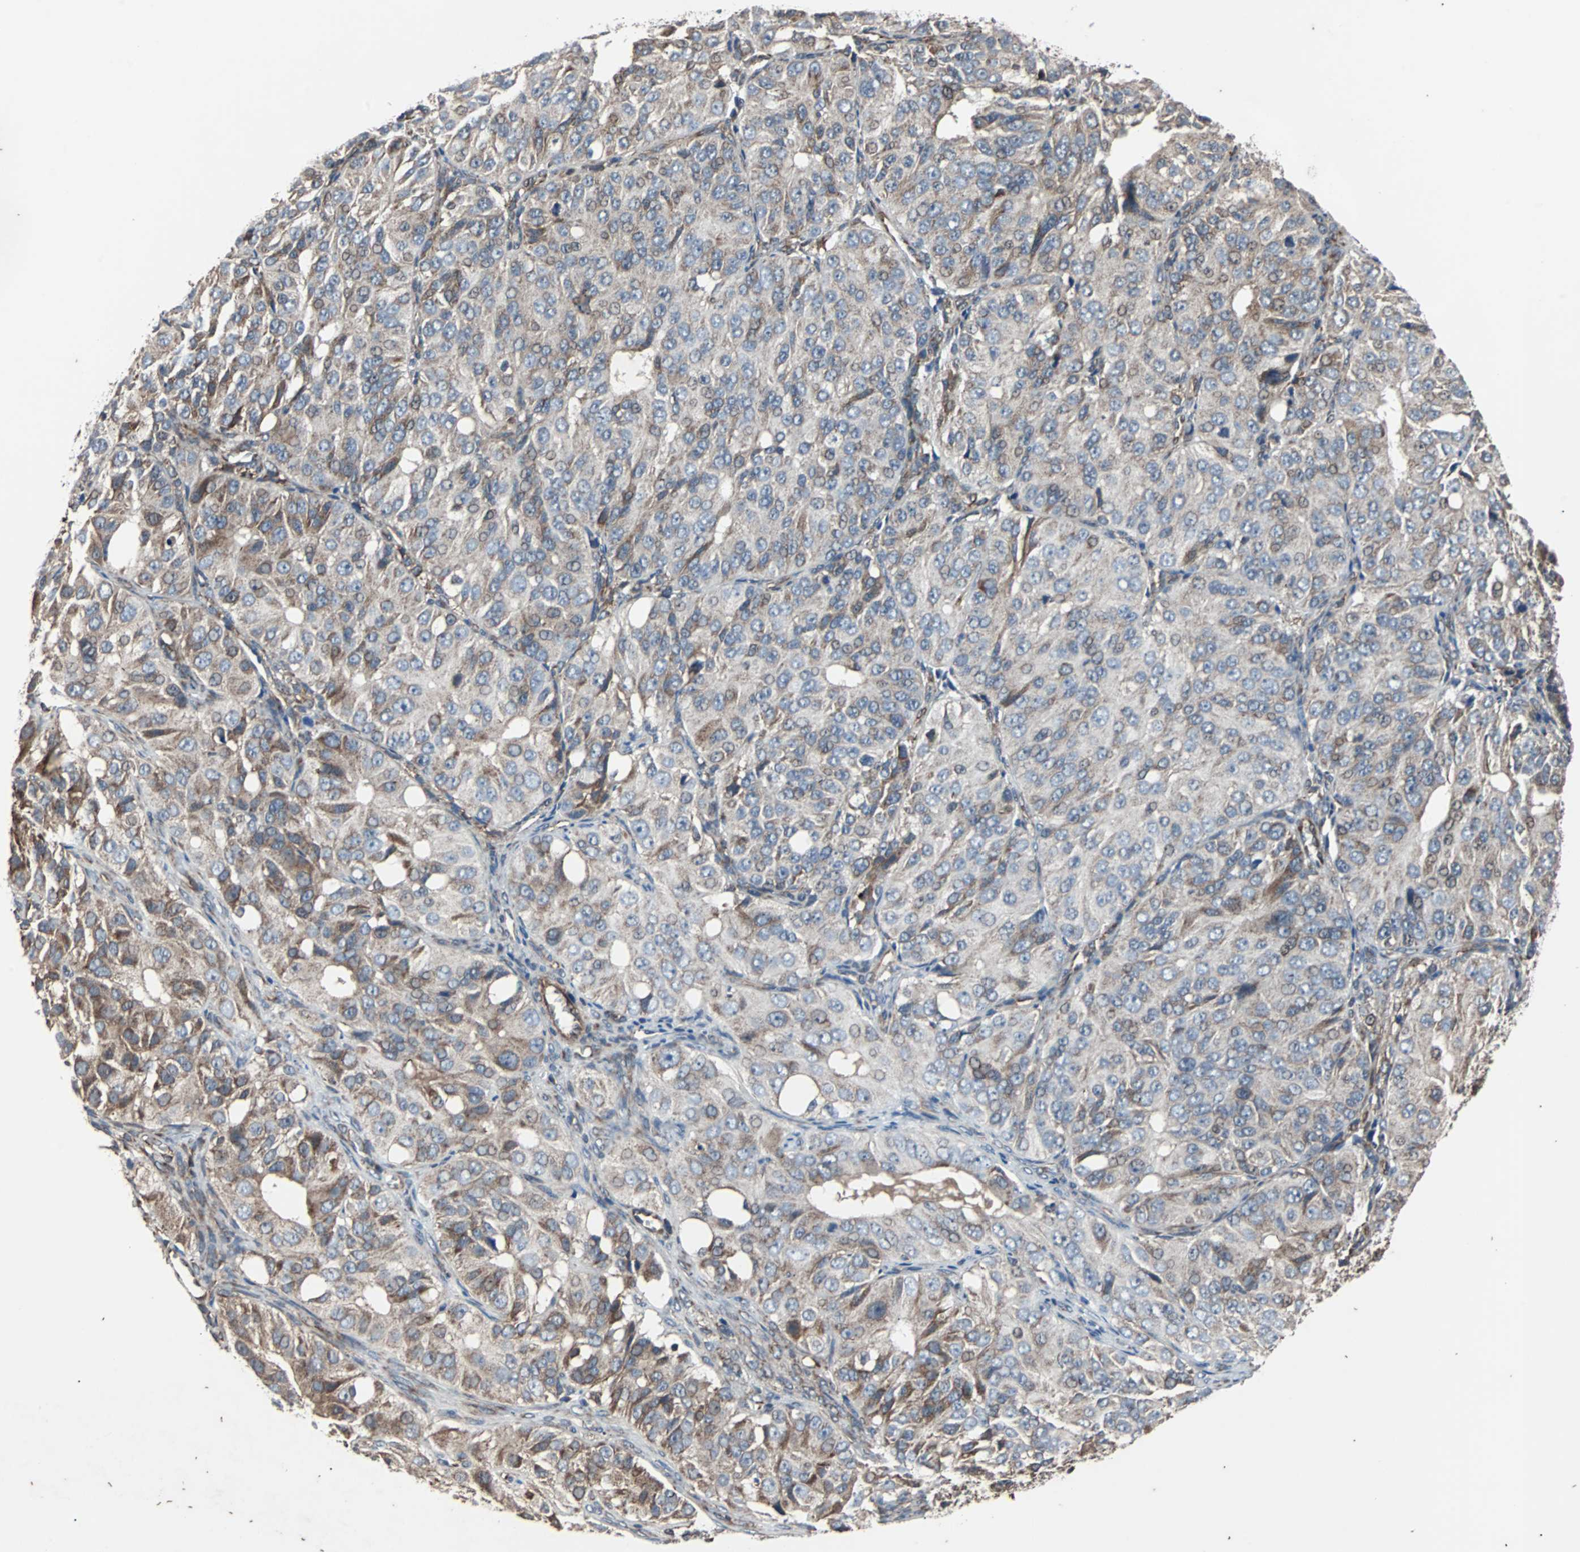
{"staining": {"intensity": "weak", "quantity": ">75%", "location": "cytoplasmic/membranous"}, "tissue": "ovarian cancer", "cell_type": "Tumor cells", "image_type": "cancer", "snomed": [{"axis": "morphology", "description": "Carcinoma, endometroid"}, {"axis": "topography", "description": "Ovary"}], "caption": "Immunohistochemistry (DAB (3,3'-diaminobenzidine)) staining of human ovarian endometroid carcinoma demonstrates weak cytoplasmic/membranous protein expression in approximately >75% of tumor cells. Using DAB (brown) and hematoxylin (blue) stains, captured at high magnification using brightfield microscopy.", "gene": "ACTR3", "patient": {"sex": "female", "age": 51}}